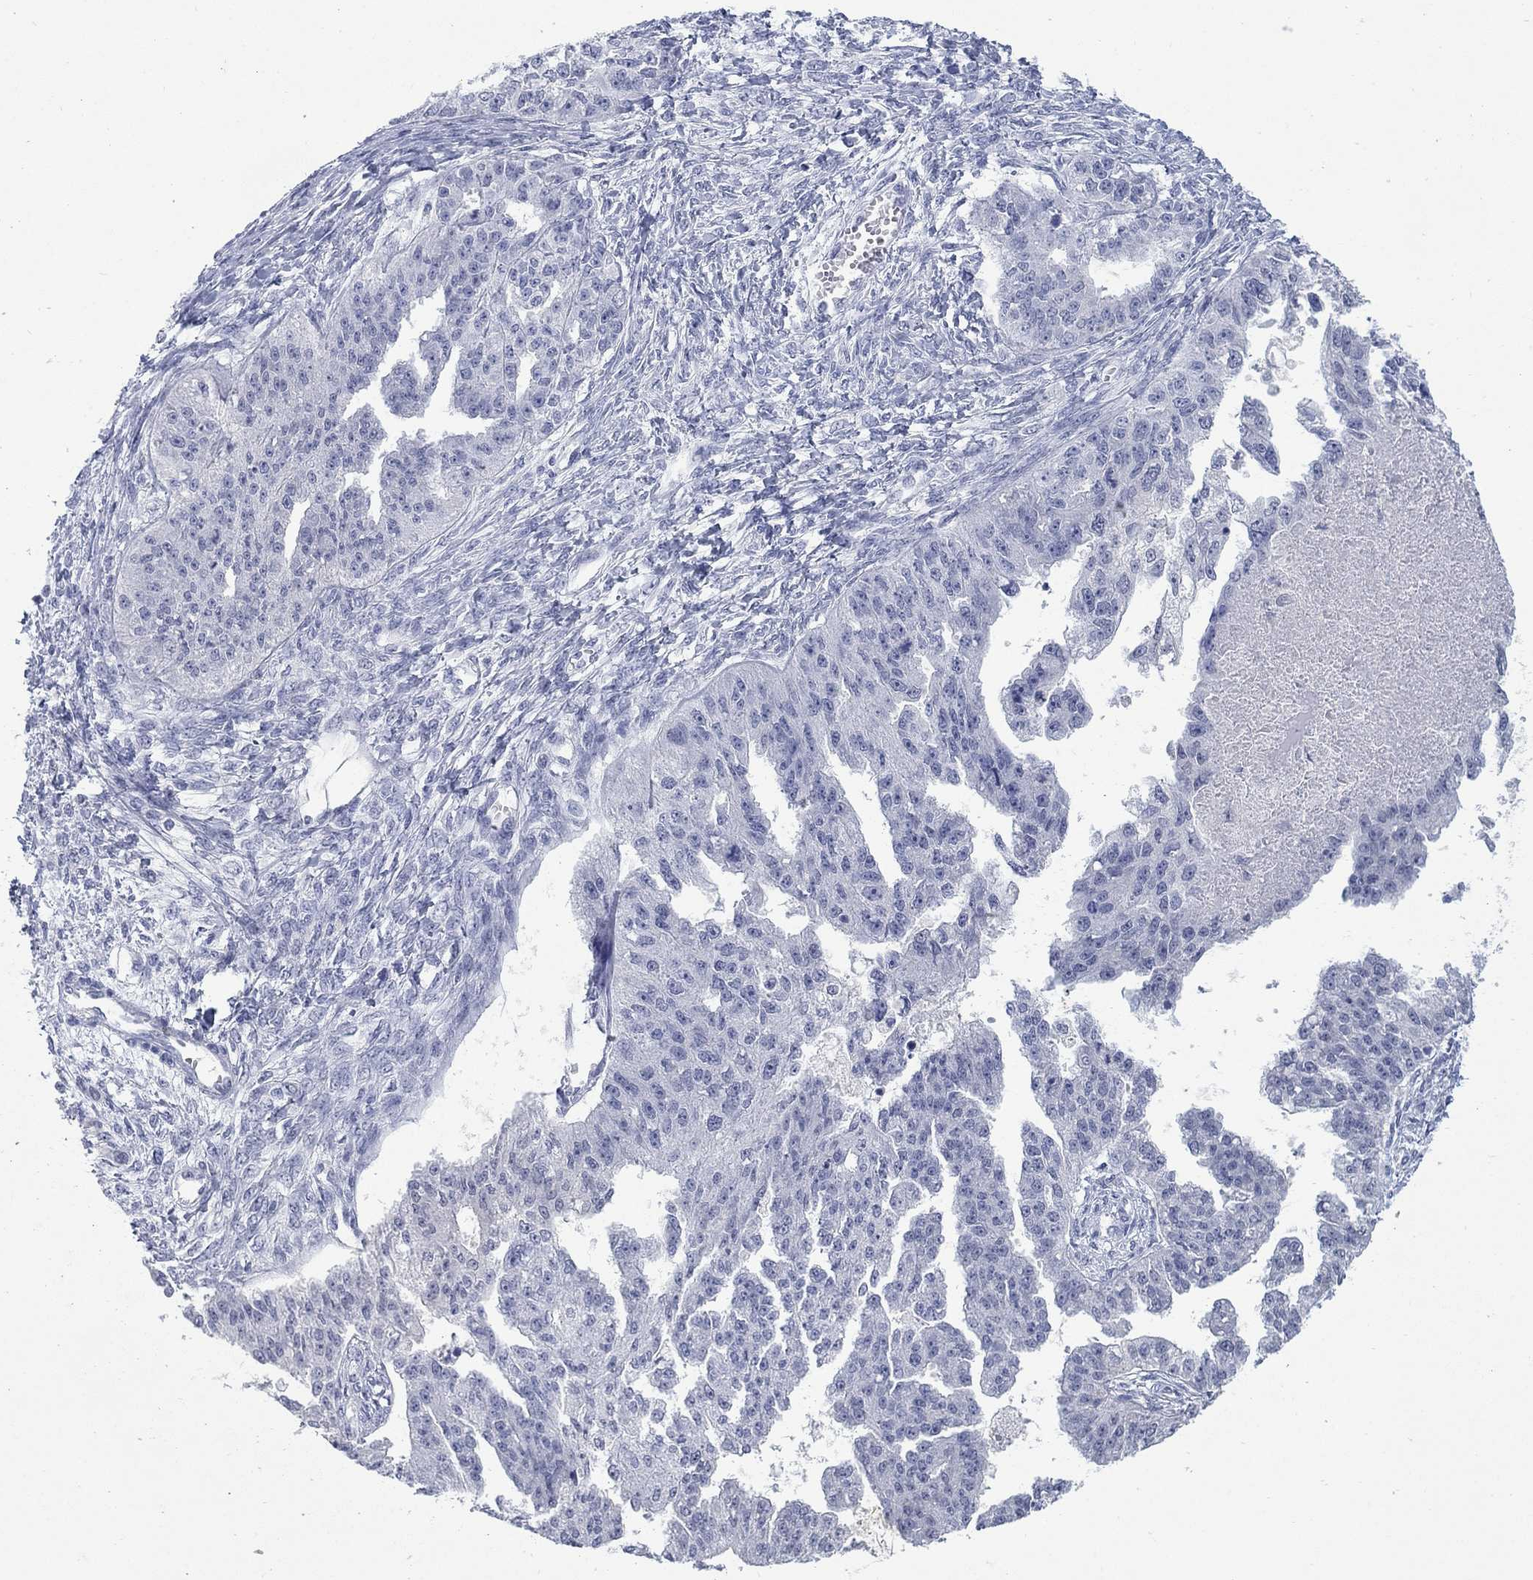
{"staining": {"intensity": "negative", "quantity": "none", "location": "none"}, "tissue": "ovarian cancer", "cell_type": "Tumor cells", "image_type": "cancer", "snomed": [{"axis": "morphology", "description": "Cystadenocarcinoma, serous, NOS"}, {"axis": "topography", "description": "Ovary"}], "caption": "High power microscopy histopathology image of an IHC photomicrograph of ovarian cancer, revealing no significant positivity in tumor cells.", "gene": "ATP6V1G2", "patient": {"sex": "female", "age": 58}}